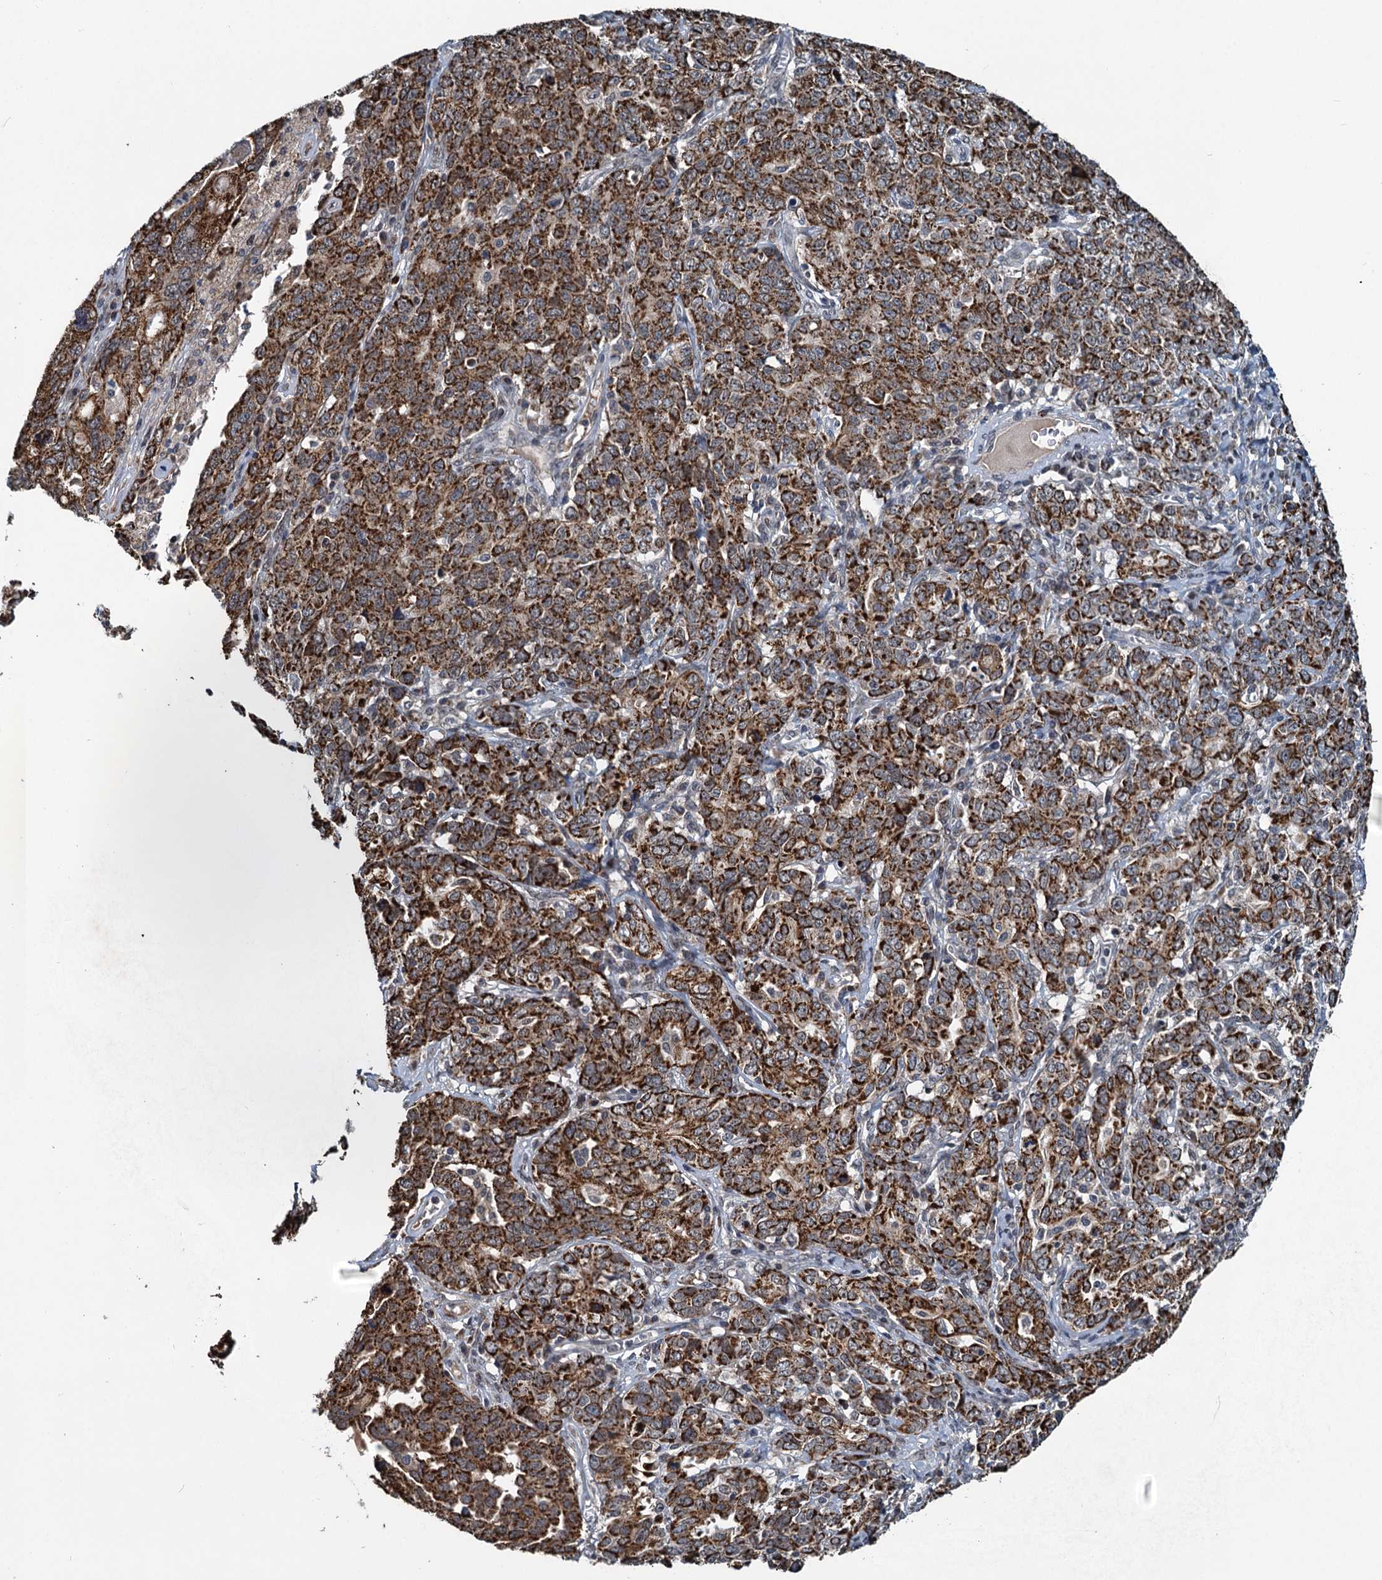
{"staining": {"intensity": "strong", "quantity": ">75%", "location": "cytoplasmic/membranous"}, "tissue": "ovarian cancer", "cell_type": "Tumor cells", "image_type": "cancer", "snomed": [{"axis": "morphology", "description": "Carcinoma, endometroid"}, {"axis": "topography", "description": "Ovary"}], "caption": "High-power microscopy captured an immunohistochemistry (IHC) image of endometroid carcinoma (ovarian), revealing strong cytoplasmic/membranous staining in approximately >75% of tumor cells.", "gene": "RITA1", "patient": {"sex": "female", "age": 62}}